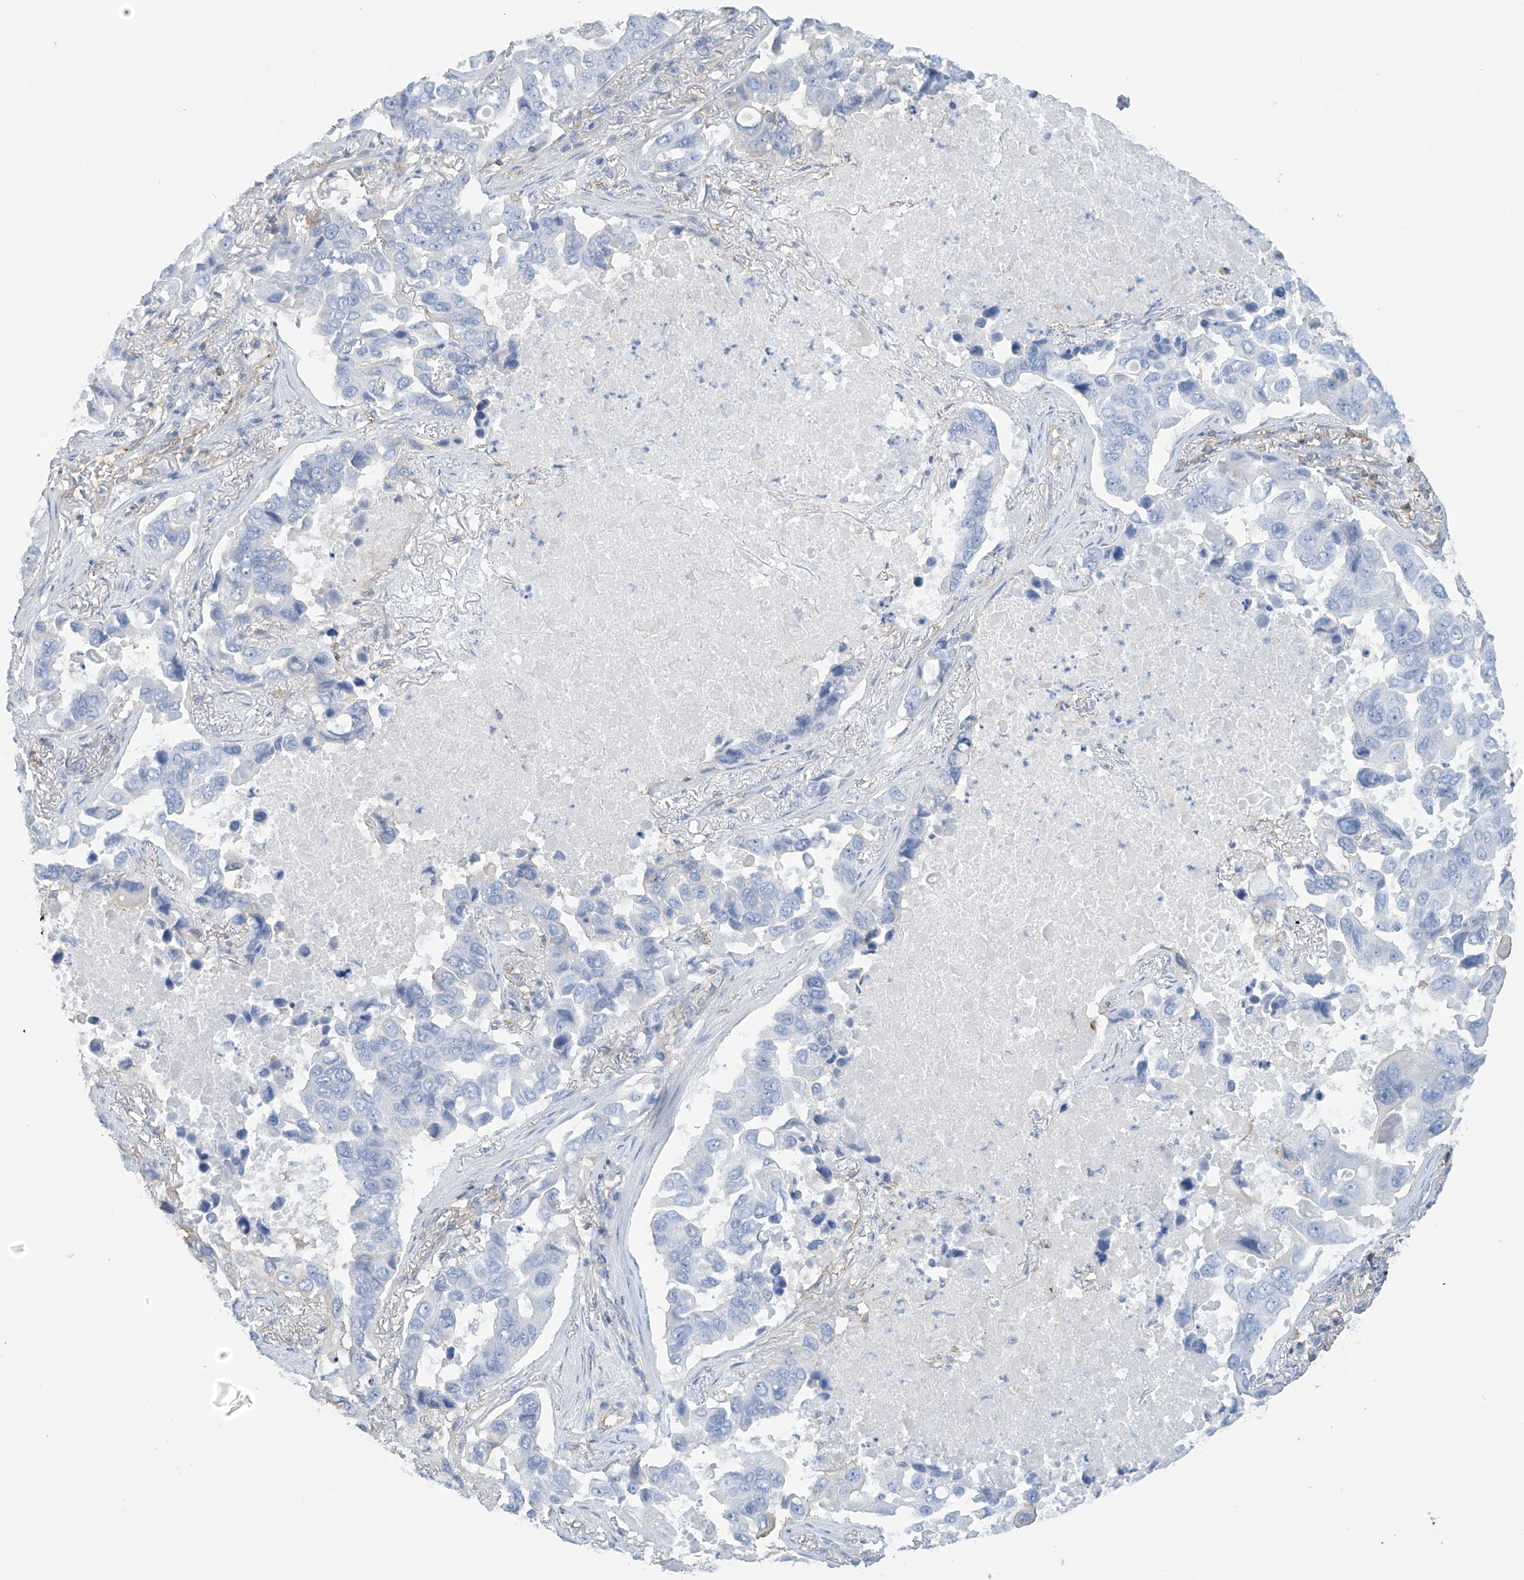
{"staining": {"intensity": "negative", "quantity": "none", "location": "none"}, "tissue": "lung cancer", "cell_type": "Tumor cells", "image_type": "cancer", "snomed": [{"axis": "morphology", "description": "Adenocarcinoma, NOS"}, {"axis": "topography", "description": "Lung"}], "caption": "This is a photomicrograph of immunohistochemistry (IHC) staining of adenocarcinoma (lung), which shows no staining in tumor cells.", "gene": "ZNF846", "patient": {"sex": "male", "age": 64}}